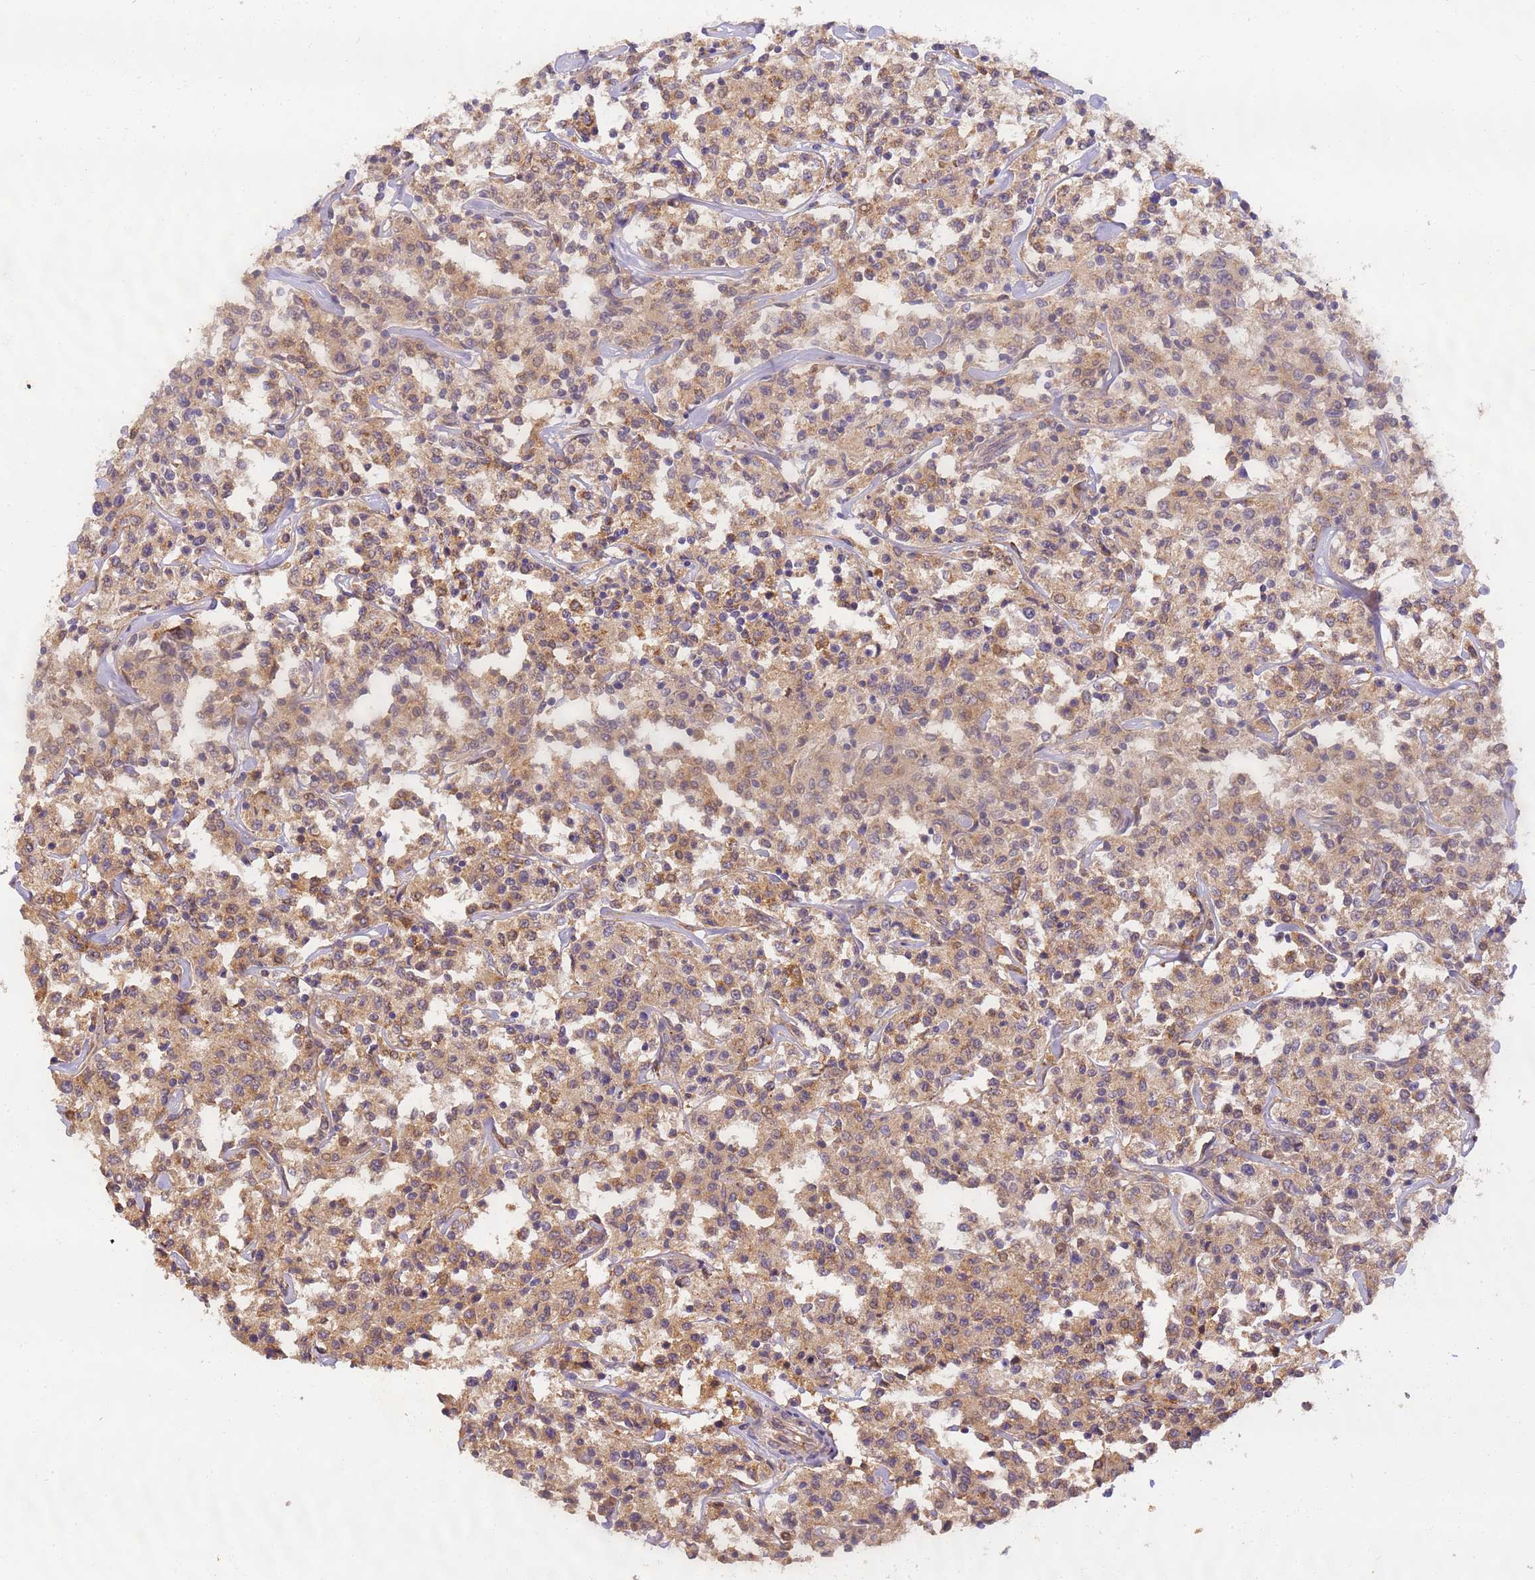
{"staining": {"intensity": "moderate", "quantity": ">75%", "location": "cytoplasmic/membranous"}, "tissue": "lymphoma", "cell_type": "Tumor cells", "image_type": "cancer", "snomed": [{"axis": "morphology", "description": "Malignant lymphoma, non-Hodgkin's type, Low grade"}, {"axis": "topography", "description": "Small intestine"}], "caption": "Lymphoma was stained to show a protein in brown. There is medium levels of moderate cytoplasmic/membranous staining in approximately >75% of tumor cells.", "gene": "TIGAR", "patient": {"sex": "female", "age": 59}}